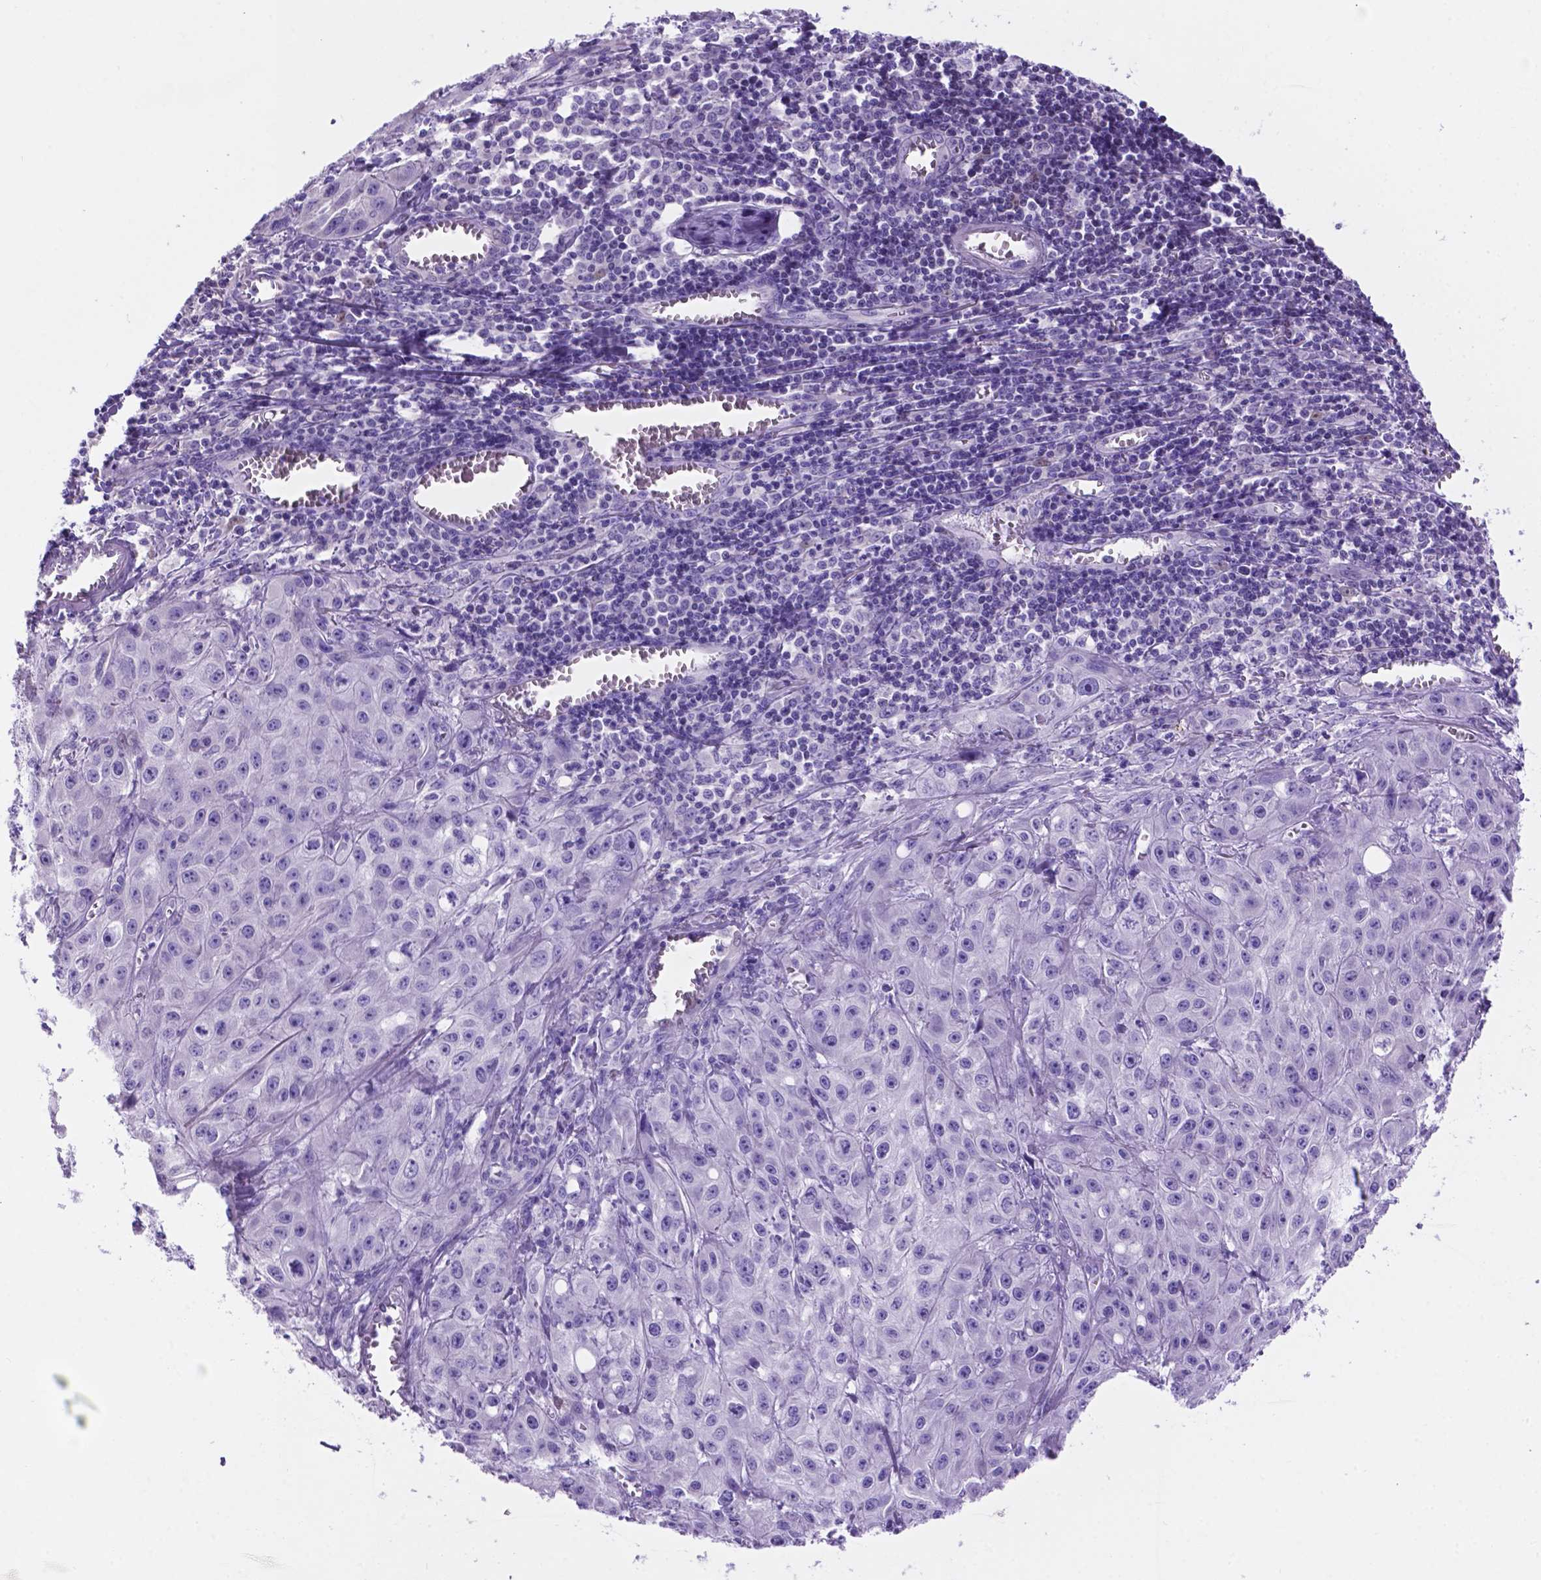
{"staining": {"intensity": "negative", "quantity": "none", "location": "none"}, "tissue": "skin cancer", "cell_type": "Tumor cells", "image_type": "cancer", "snomed": [{"axis": "morphology", "description": "Squamous cell carcinoma, NOS"}, {"axis": "topography", "description": "Skin"}, {"axis": "topography", "description": "Vulva"}], "caption": "The IHC micrograph has no significant expression in tumor cells of skin cancer (squamous cell carcinoma) tissue.", "gene": "TMEM210", "patient": {"sex": "female", "age": 71}}